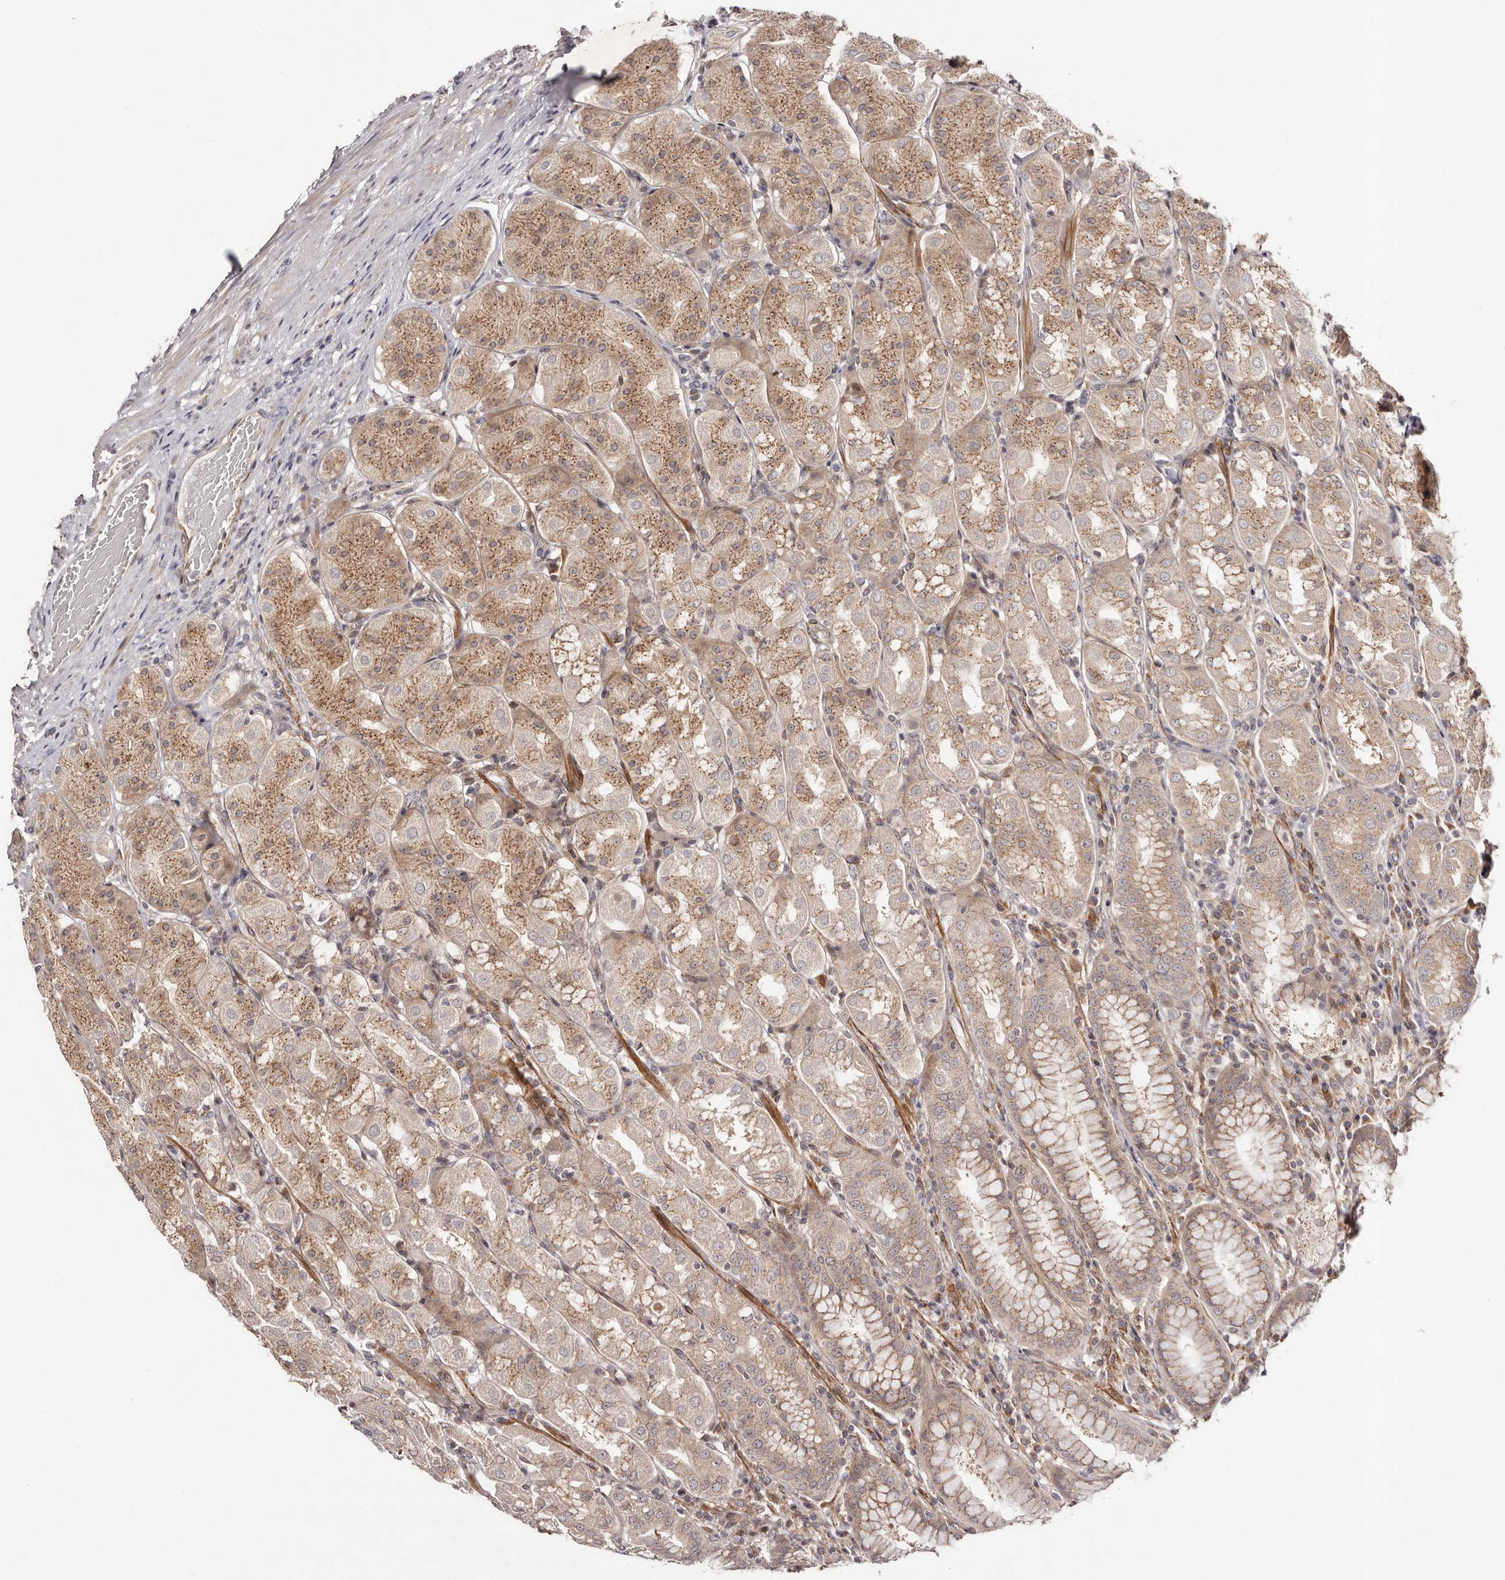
{"staining": {"intensity": "moderate", "quantity": ">75%", "location": "cytoplasmic/membranous"}, "tissue": "stomach", "cell_type": "Glandular cells", "image_type": "normal", "snomed": [{"axis": "morphology", "description": "Normal tissue, NOS"}, {"axis": "topography", "description": "Stomach"}, {"axis": "topography", "description": "Stomach, lower"}], "caption": "Immunohistochemistry image of normal stomach: human stomach stained using immunohistochemistry (IHC) reveals medium levels of moderate protein expression localized specifically in the cytoplasmic/membranous of glandular cells, appearing as a cytoplasmic/membranous brown color.", "gene": "MICAL2", "patient": {"sex": "female", "age": 56}}